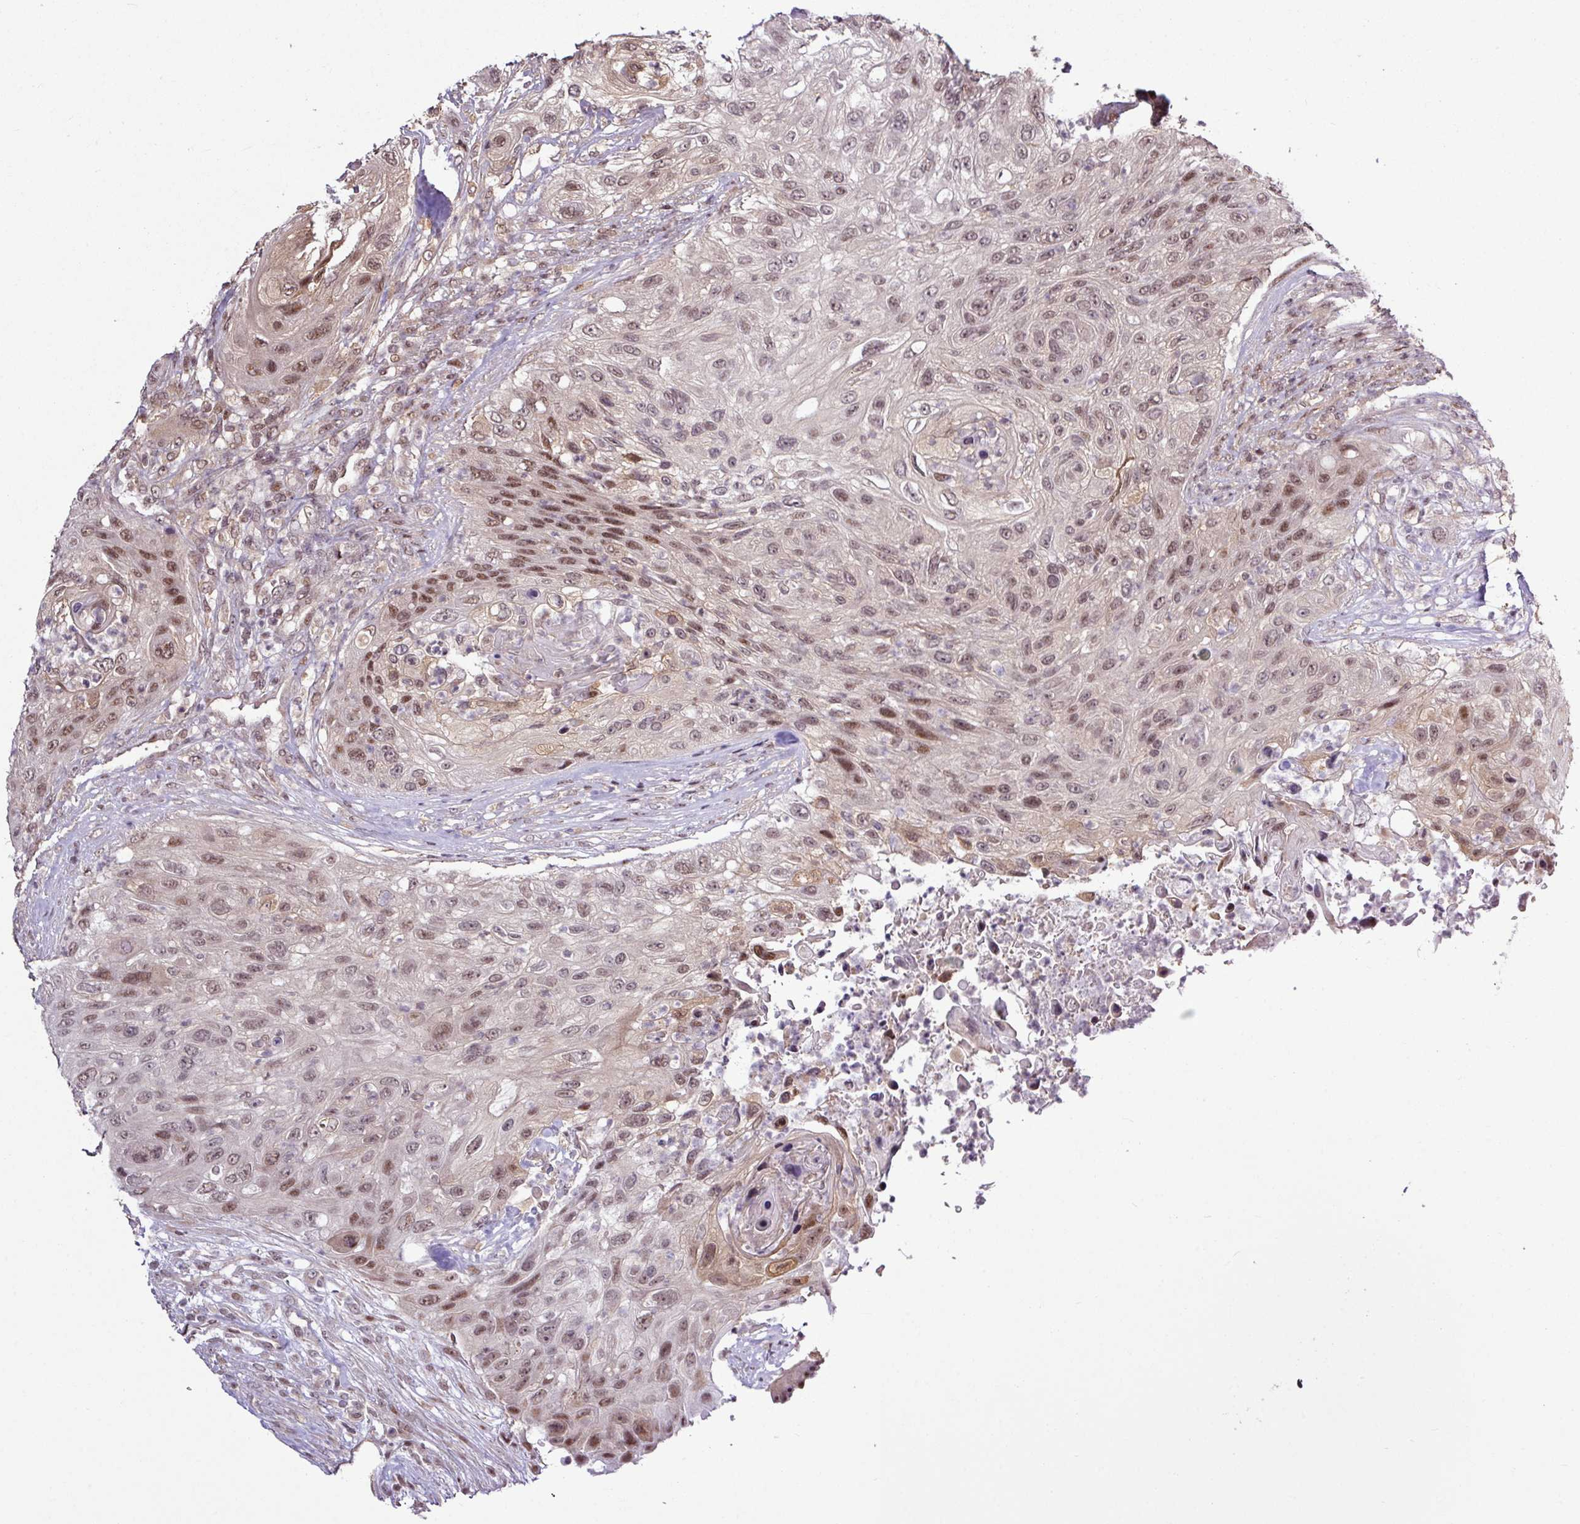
{"staining": {"intensity": "moderate", "quantity": "25%-75%", "location": "nuclear"}, "tissue": "urothelial cancer", "cell_type": "Tumor cells", "image_type": "cancer", "snomed": [{"axis": "morphology", "description": "Urothelial carcinoma, High grade"}, {"axis": "topography", "description": "Urinary bladder"}], "caption": "Protein expression analysis of human urothelial carcinoma (high-grade) reveals moderate nuclear staining in approximately 25%-75% of tumor cells. (DAB (3,3'-diaminobenzidine) IHC, brown staining for protein, blue staining for nuclei).", "gene": "ITPKC", "patient": {"sex": "female", "age": 60}}